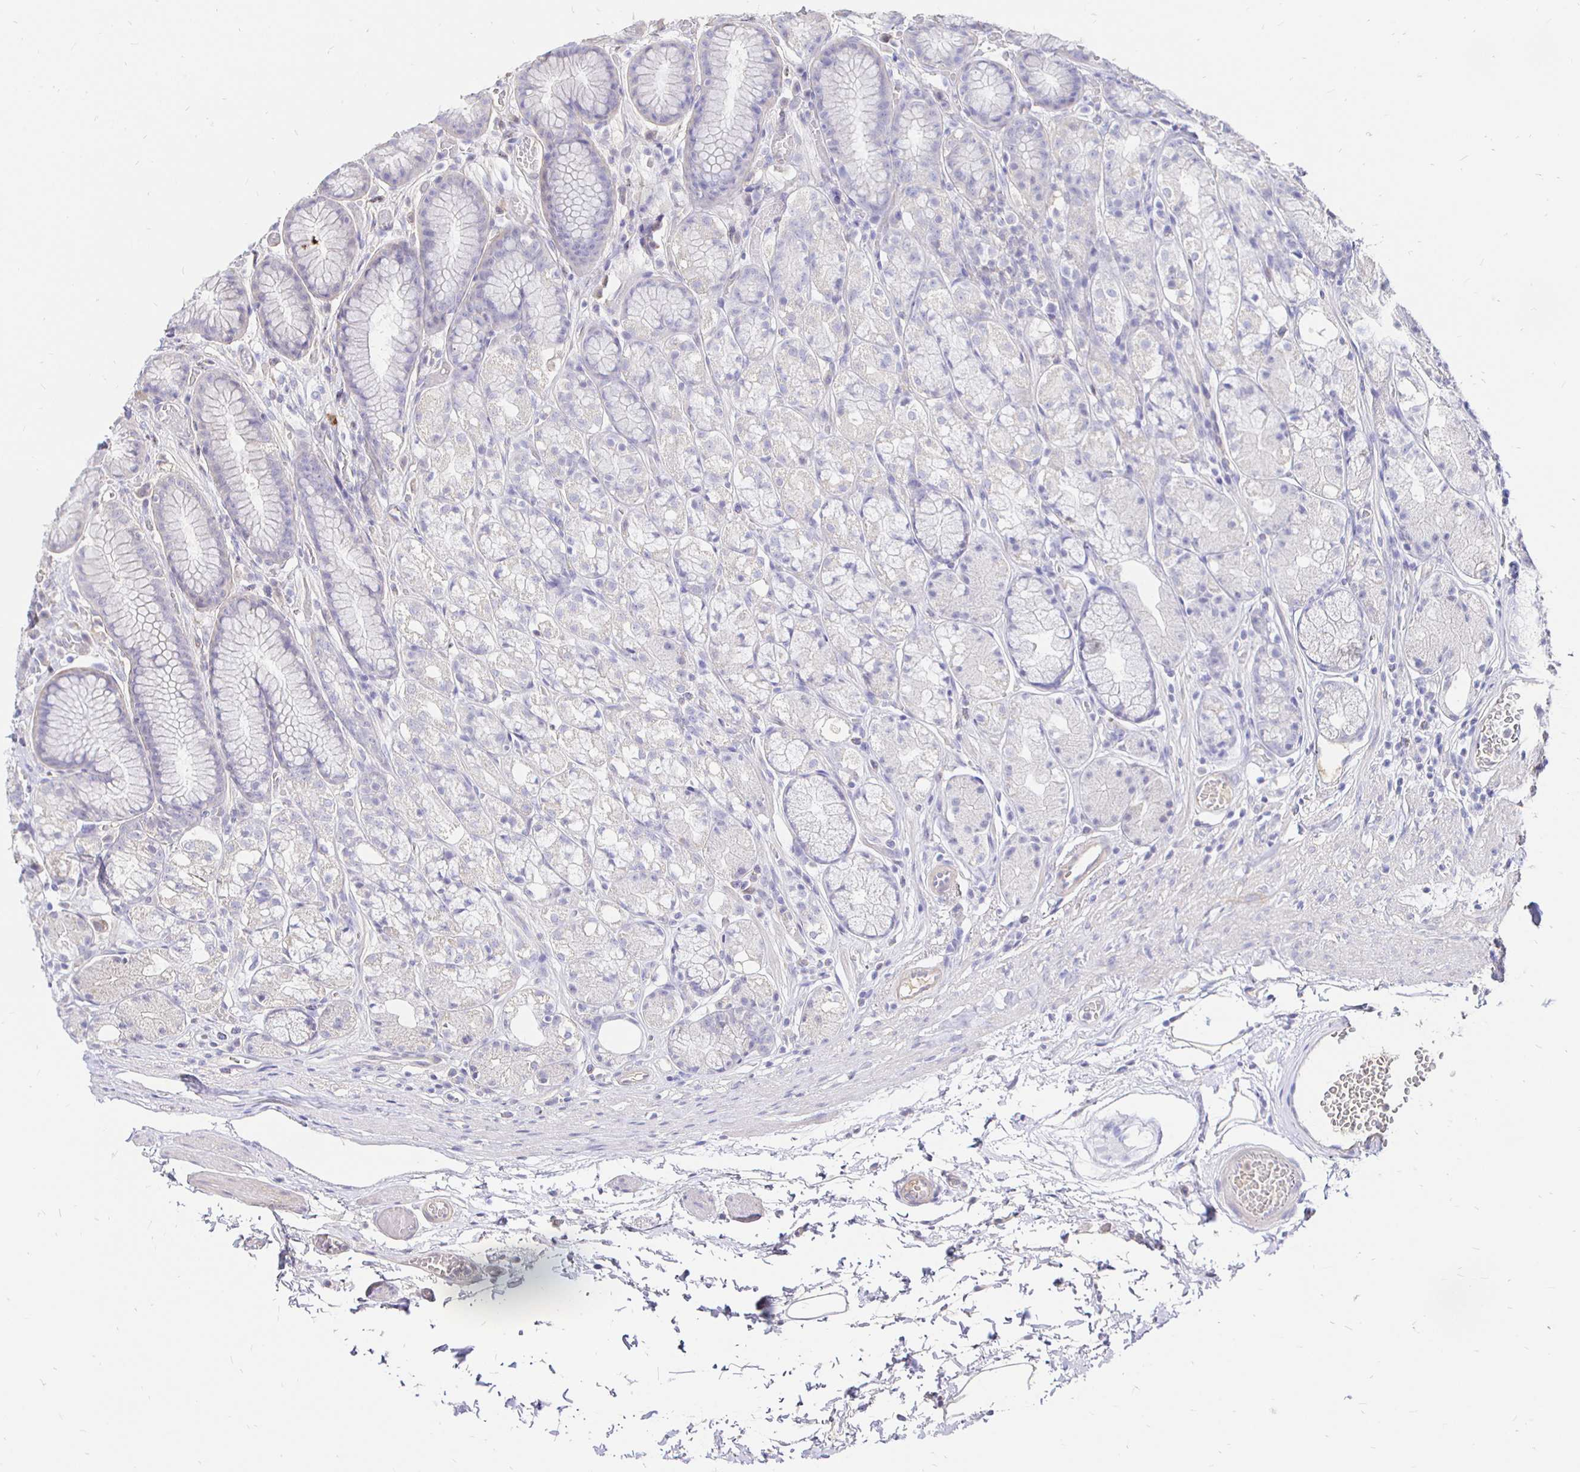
{"staining": {"intensity": "negative", "quantity": "none", "location": "none"}, "tissue": "stomach", "cell_type": "Glandular cells", "image_type": "normal", "snomed": [{"axis": "morphology", "description": "Normal tissue, NOS"}, {"axis": "topography", "description": "Smooth muscle"}, {"axis": "topography", "description": "Stomach"}], "caption": "This is an immunohistochemistry histopathology image of normal human stomach. There is no expression in glandular cells.", "gene": "PALM2AKAP2", "patient": {"sex": "male", "age": 70}}